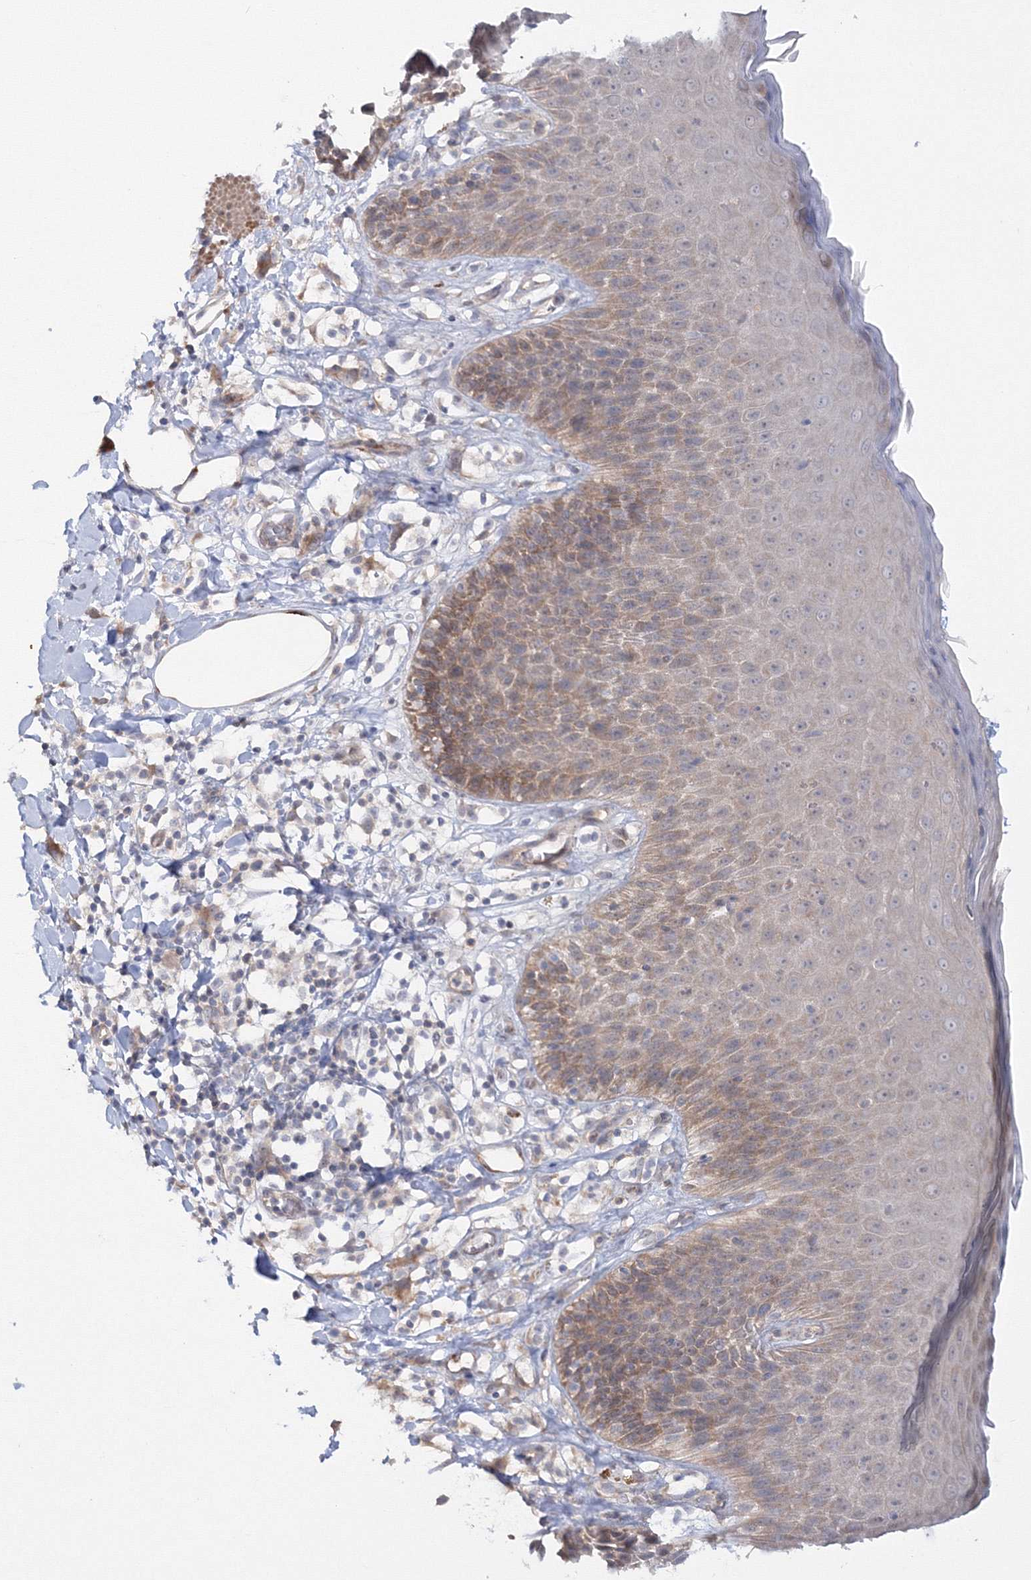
{"staining": {"intensity": "moderate", "quantity": "<25%", "location": "cytoplasmic/membranous"}, "tissue": "skin", "cell_type": "Epidermal cells", "image_type": "normal", "snomed": [{"axis": "morphology", "description": "Normal tissue, NOS"}, {"axis": "topography", "description": "Vulva"}], "caption": "A high-resolution photomicrograph shows IHC staining of benign skin, which demonstrates moderate cytoplasmic/membranous expression in about <25% of epidermal cells. The protein of interest is stained brown, and the nuclei are stained in blue (DAB IHC with brightfield microscopy, high magnification).", "gene": "IPMK", "patient": {"sex": "female", "age": 68}}